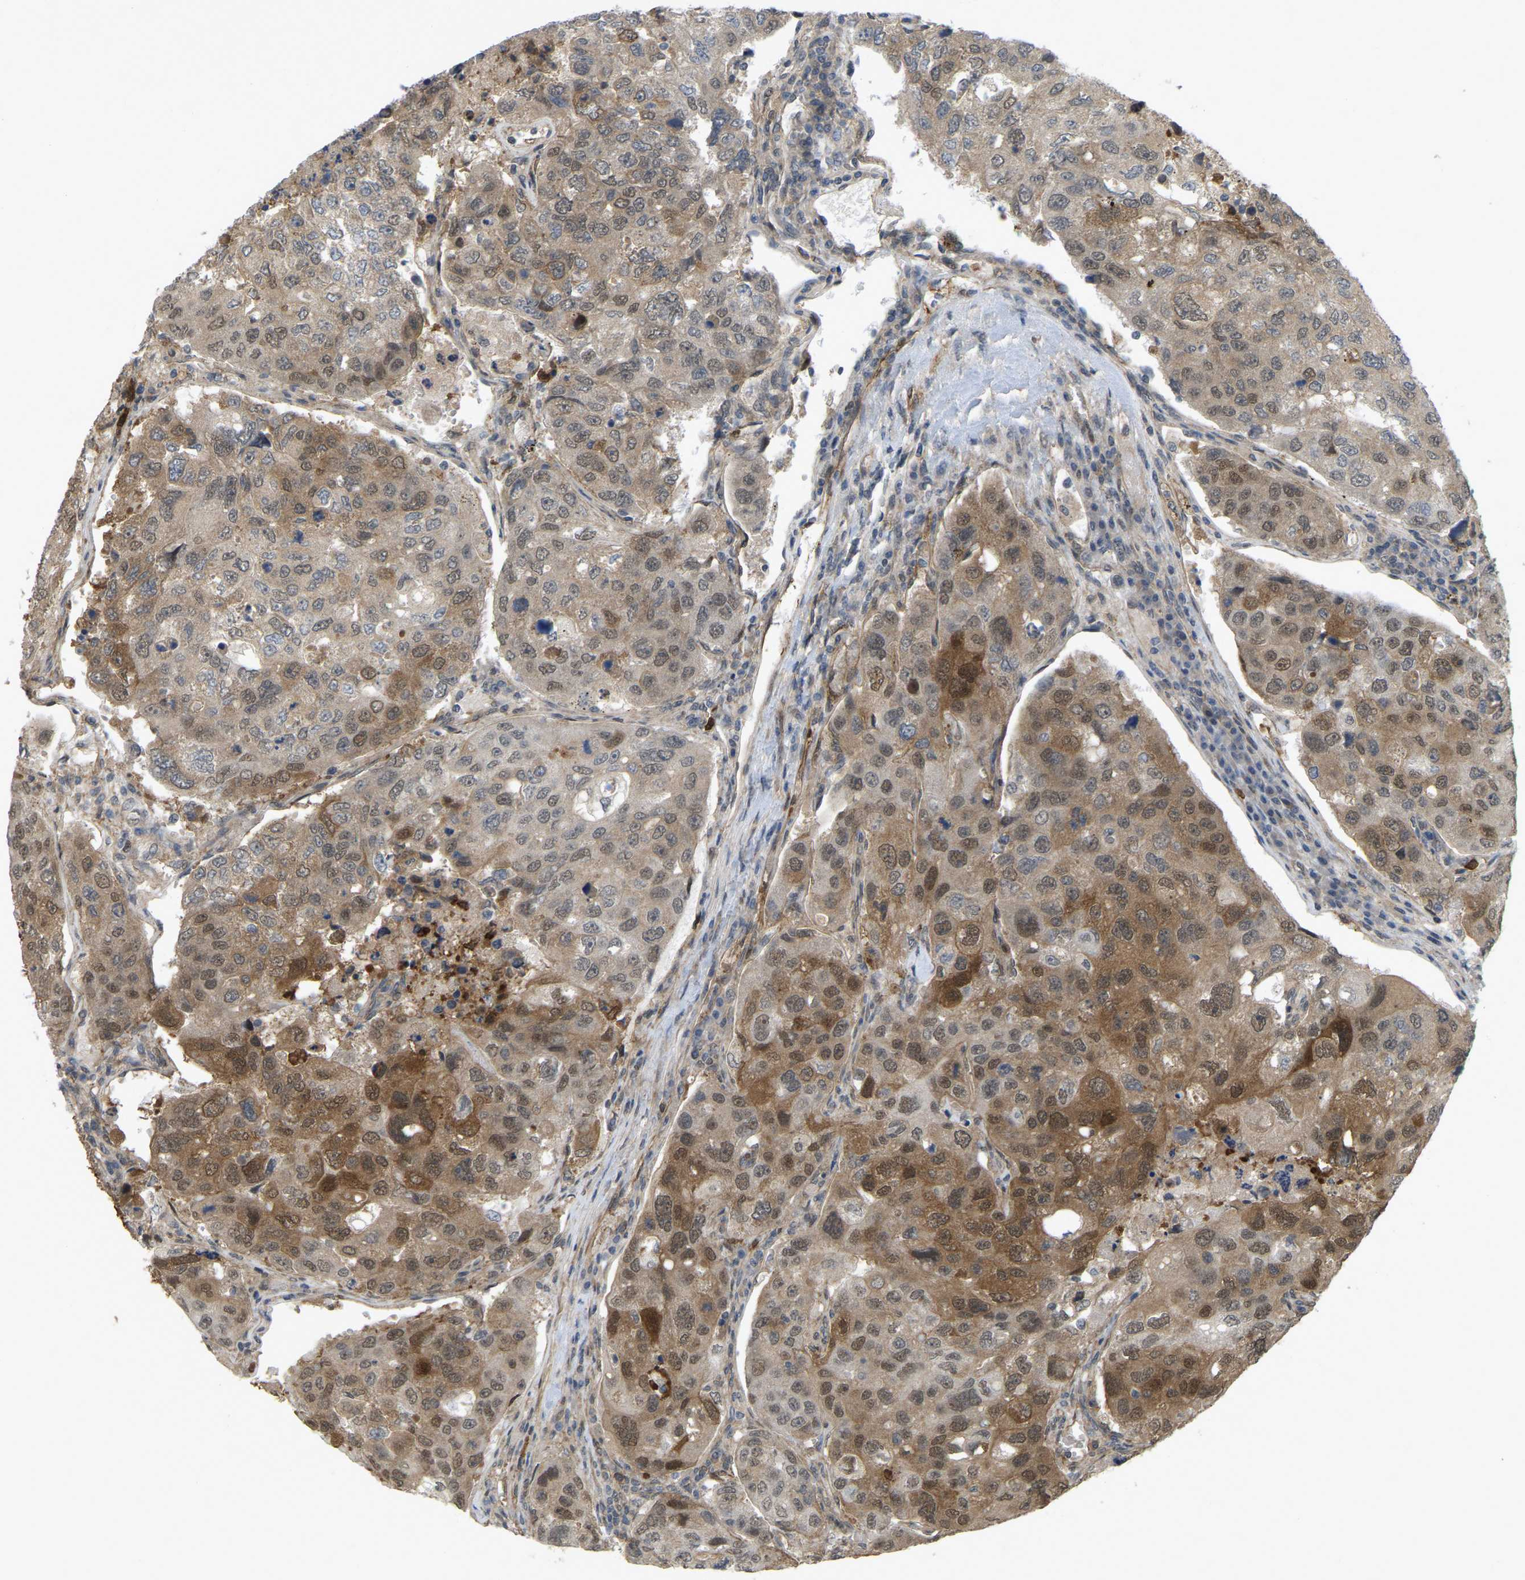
{"staining": {"intensity": "moderate", "quantity": ">75%", "location": "cytoplasmic/membranous"}, "tissue": "urothelial cancer", "cell_type": "Tumor cells", "image_type": "cancer", "snomed": [{"axis": "morphology", "description": "Urothelial carcinoma, High grade"}, {"axis": "topography", "description": "Lymph node"}, {"axis": "topography", "description": "Urinary bladder"}], "caption": "IHC (DAB) staining of human urothelial cancer displays moderate cytoplasmic/membranous protein expression in about >75% of tumor cells.", "gene": "SERPINB5", "patient": {"sex": "male", "age": 51}}